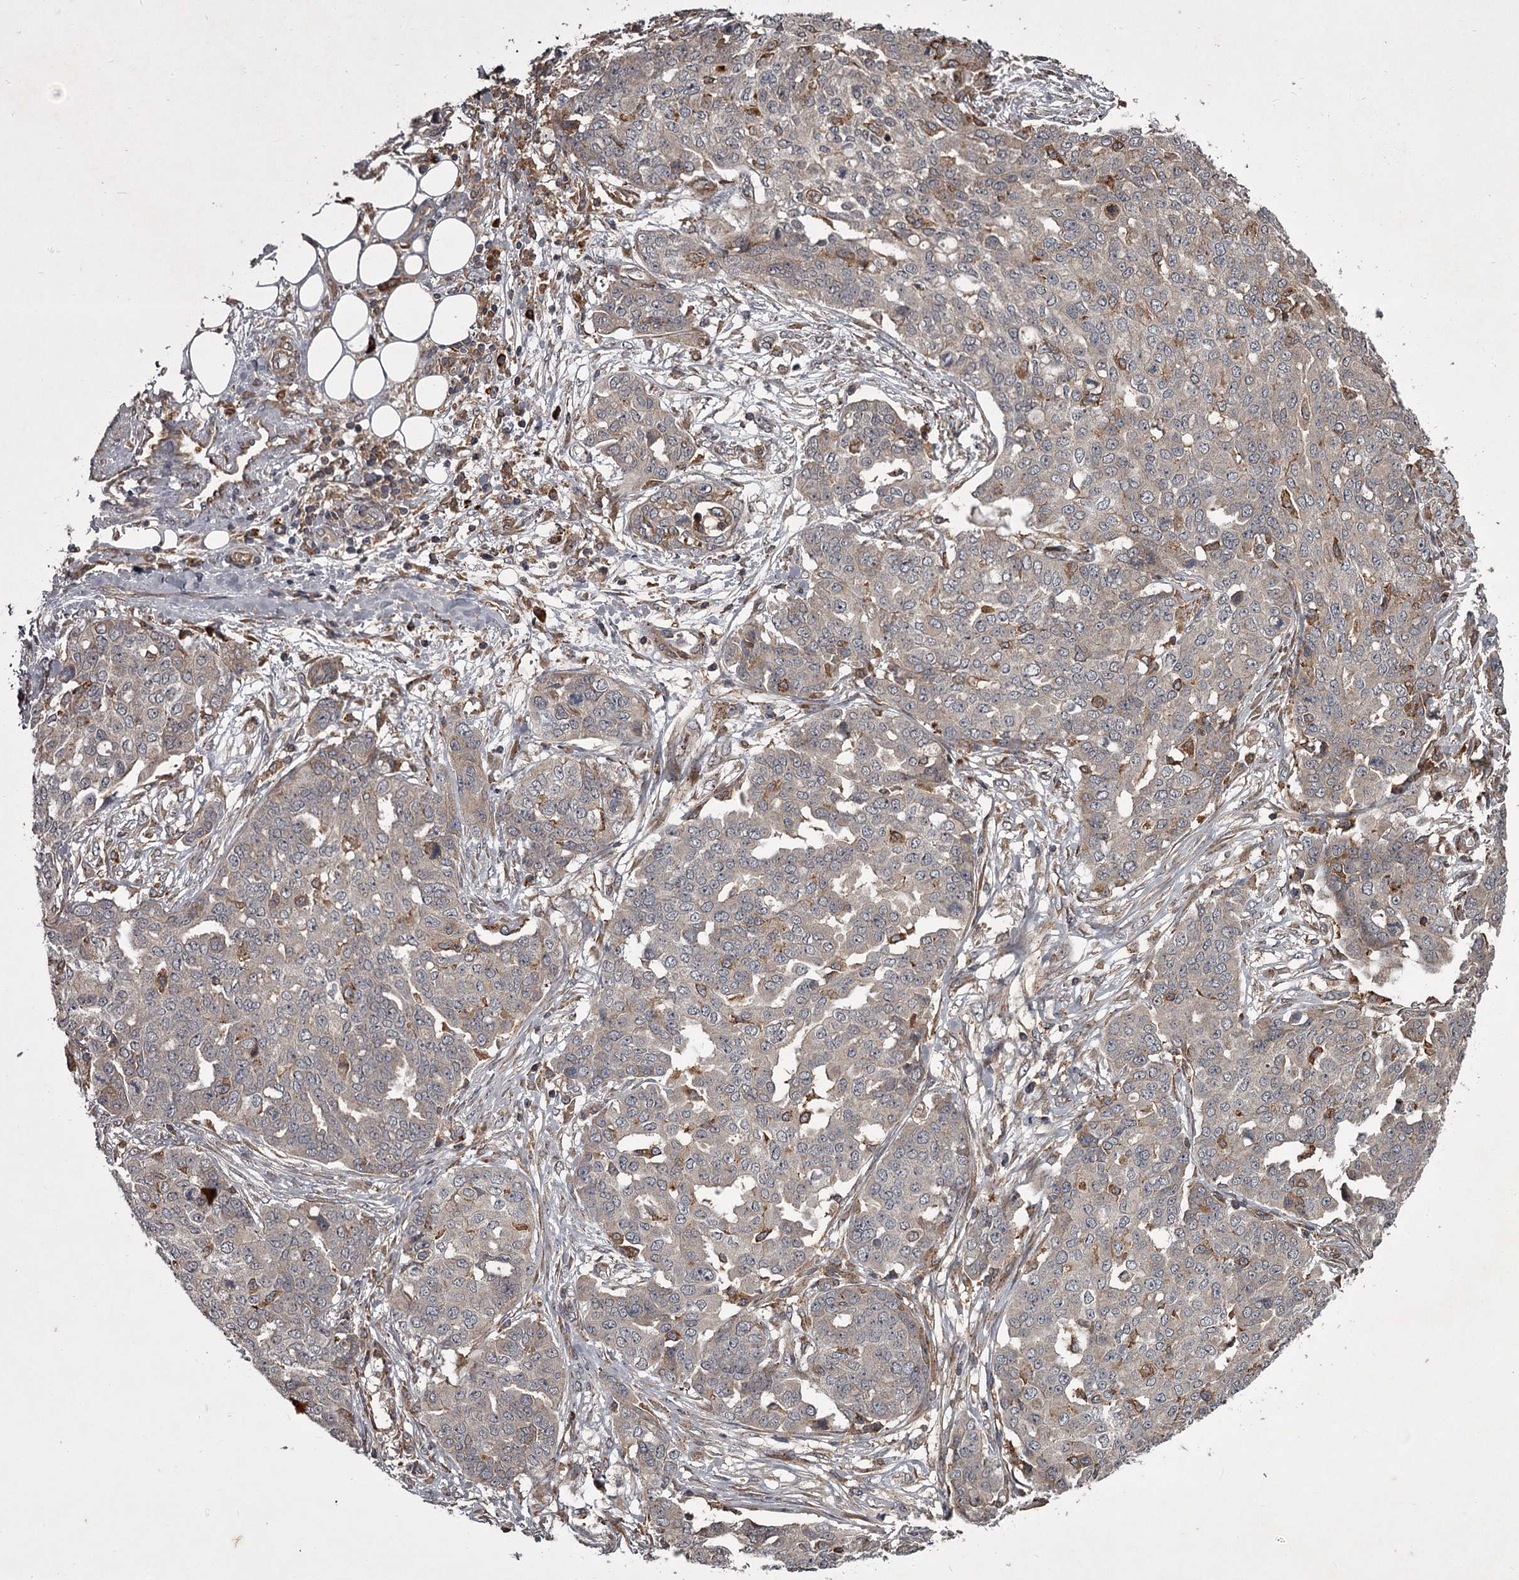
{"staining": {"intensity": "weak", "quantity": "25%-75%", "location": "cytoplasmic/membranous"}, "tissue": "ovarian cancer", "cell_type": "Tumor cells", "image_type": "cancer", "snomed": [{"axis": "morphology", "description": "Cystadenocarcinoma, serous, NOS"}, {"axis": "topography", "description": "Soft tissue"}, {"axis": "topography", "description": "Ovary"}], "caption": "This image reveals ovarian cancer stained with immunohistochemistry (IHC) to label a protein in brown. The cytoplasmic/membranous of tumor cells show weak positivity for the protein. Nuclei are counter-stained blue.", "gene": "UNC93B1", "patient": {"sex": "female", "age": 57}}